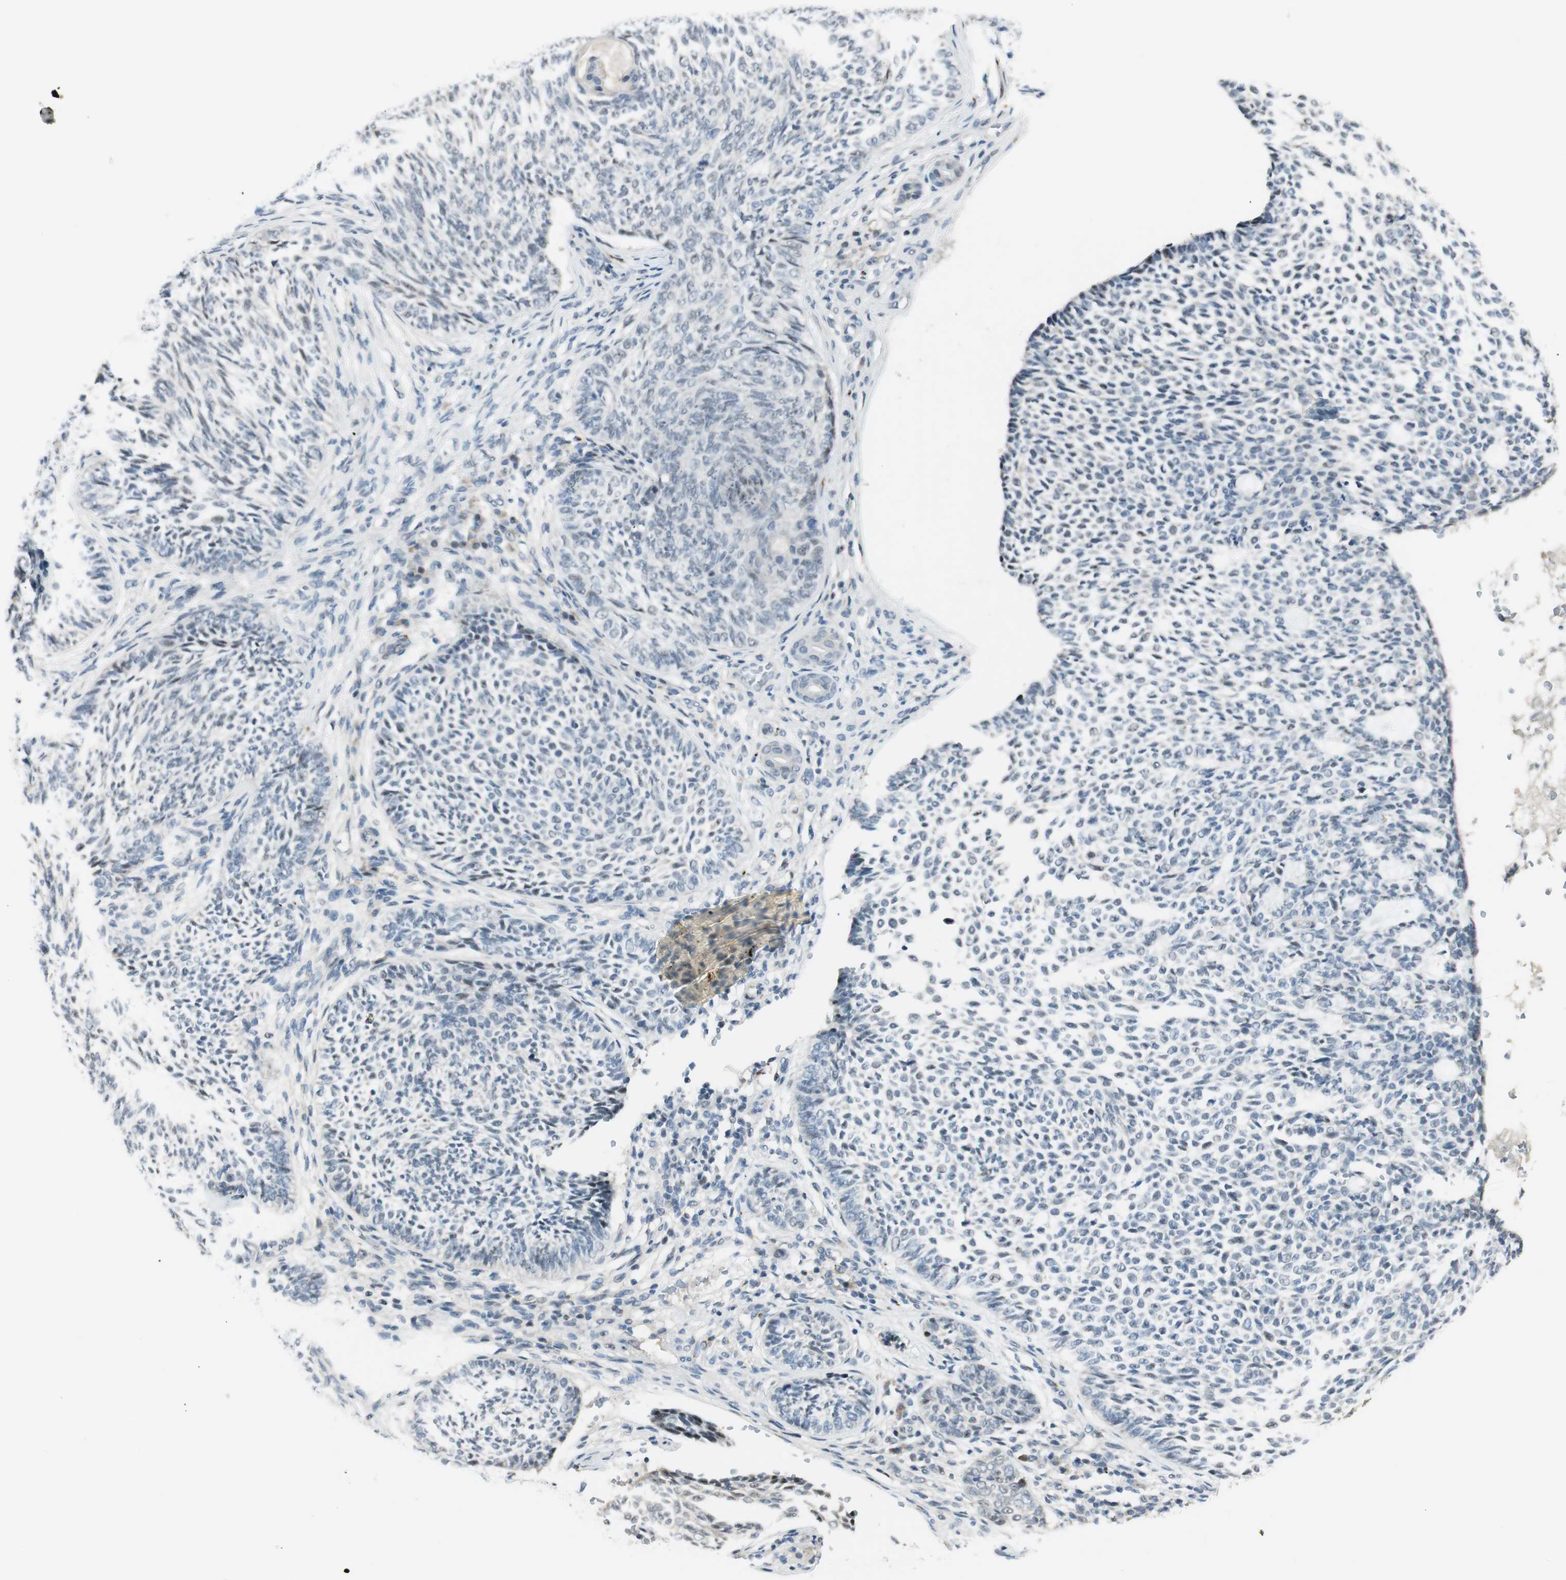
{"staining": {"intensity": "negative", "quantity": "none", "location": "none"}, "tissue": "skin cancer", "cell_type": "Tumor cells", "image_type": "cancer", "snomed": [{"axis": "morphology", "description": "Basal cell carcinoma"}, {"axis": "topography", "description": "Skin"}], "caption": "The histopathology image demonstrates no staining of tumor cells in basal cell carcinoma (skin).", "gene": "B4GALNT1", "patient": {"sex": "male", "age": 87}}